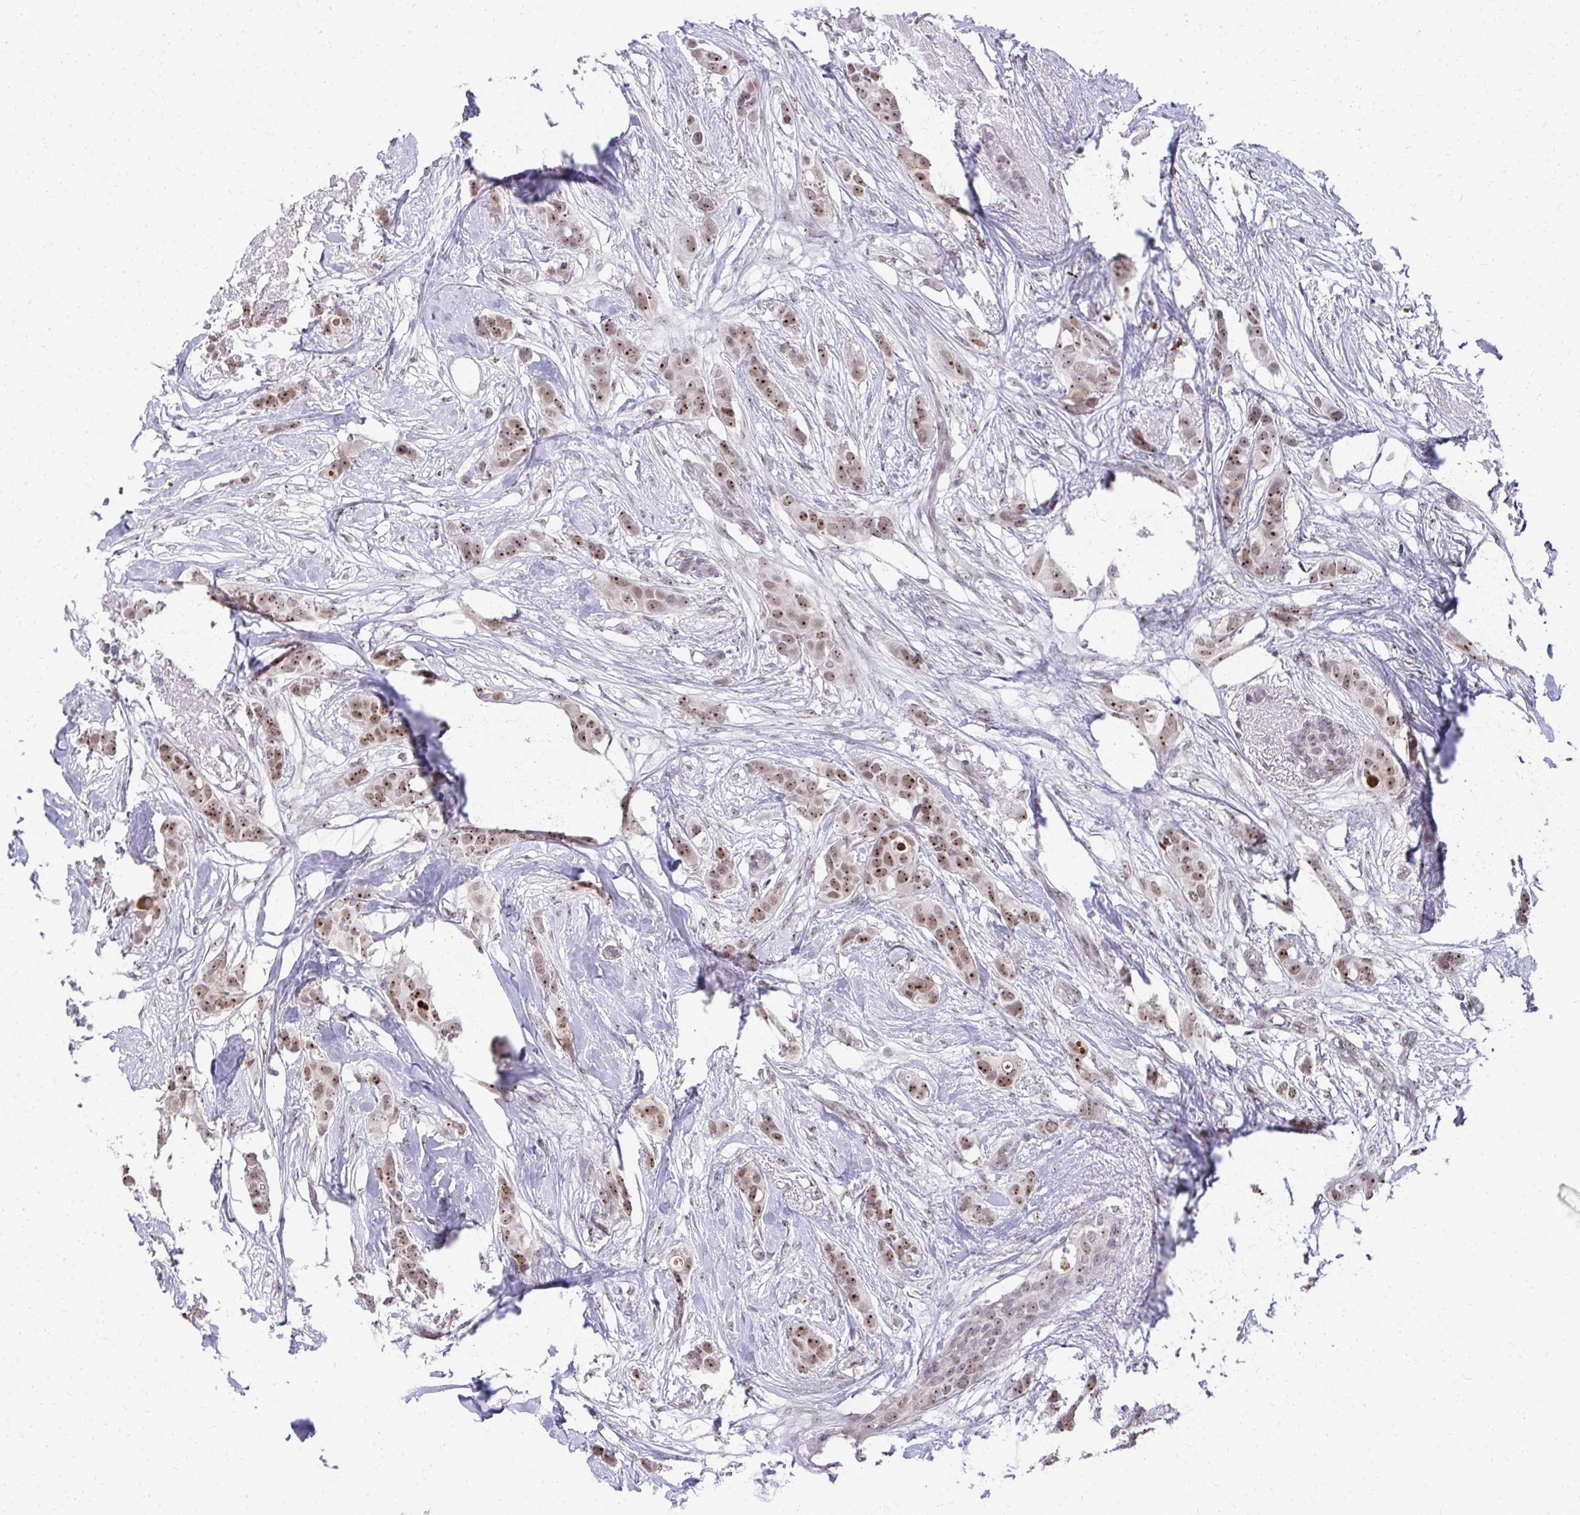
{"staining": {"intensity": "moderate", "quantity": ">75%", "location": "nuclear"}, "tissue": "breast cancer", "cell_type": "Tumor cells", "image_type": "cancer", "snomed": [{"axis": "morphology", "description": "Duct carcinoma"}, {"axis": "topography", "description": "Breast"}], "caption": "Immunohistochemical staining of invasive ductal carcinoma (breast) demonstrates medium levels of moderate nuclear protein positivity in approximately >75% of tumor cells. The staining is performed using DAB brown chromogen to label protein expression. The nuclei are counter-stained blue using hematoxylin.", "gene": "HIRA", "patient": {"sex": "female", "age": 62}}